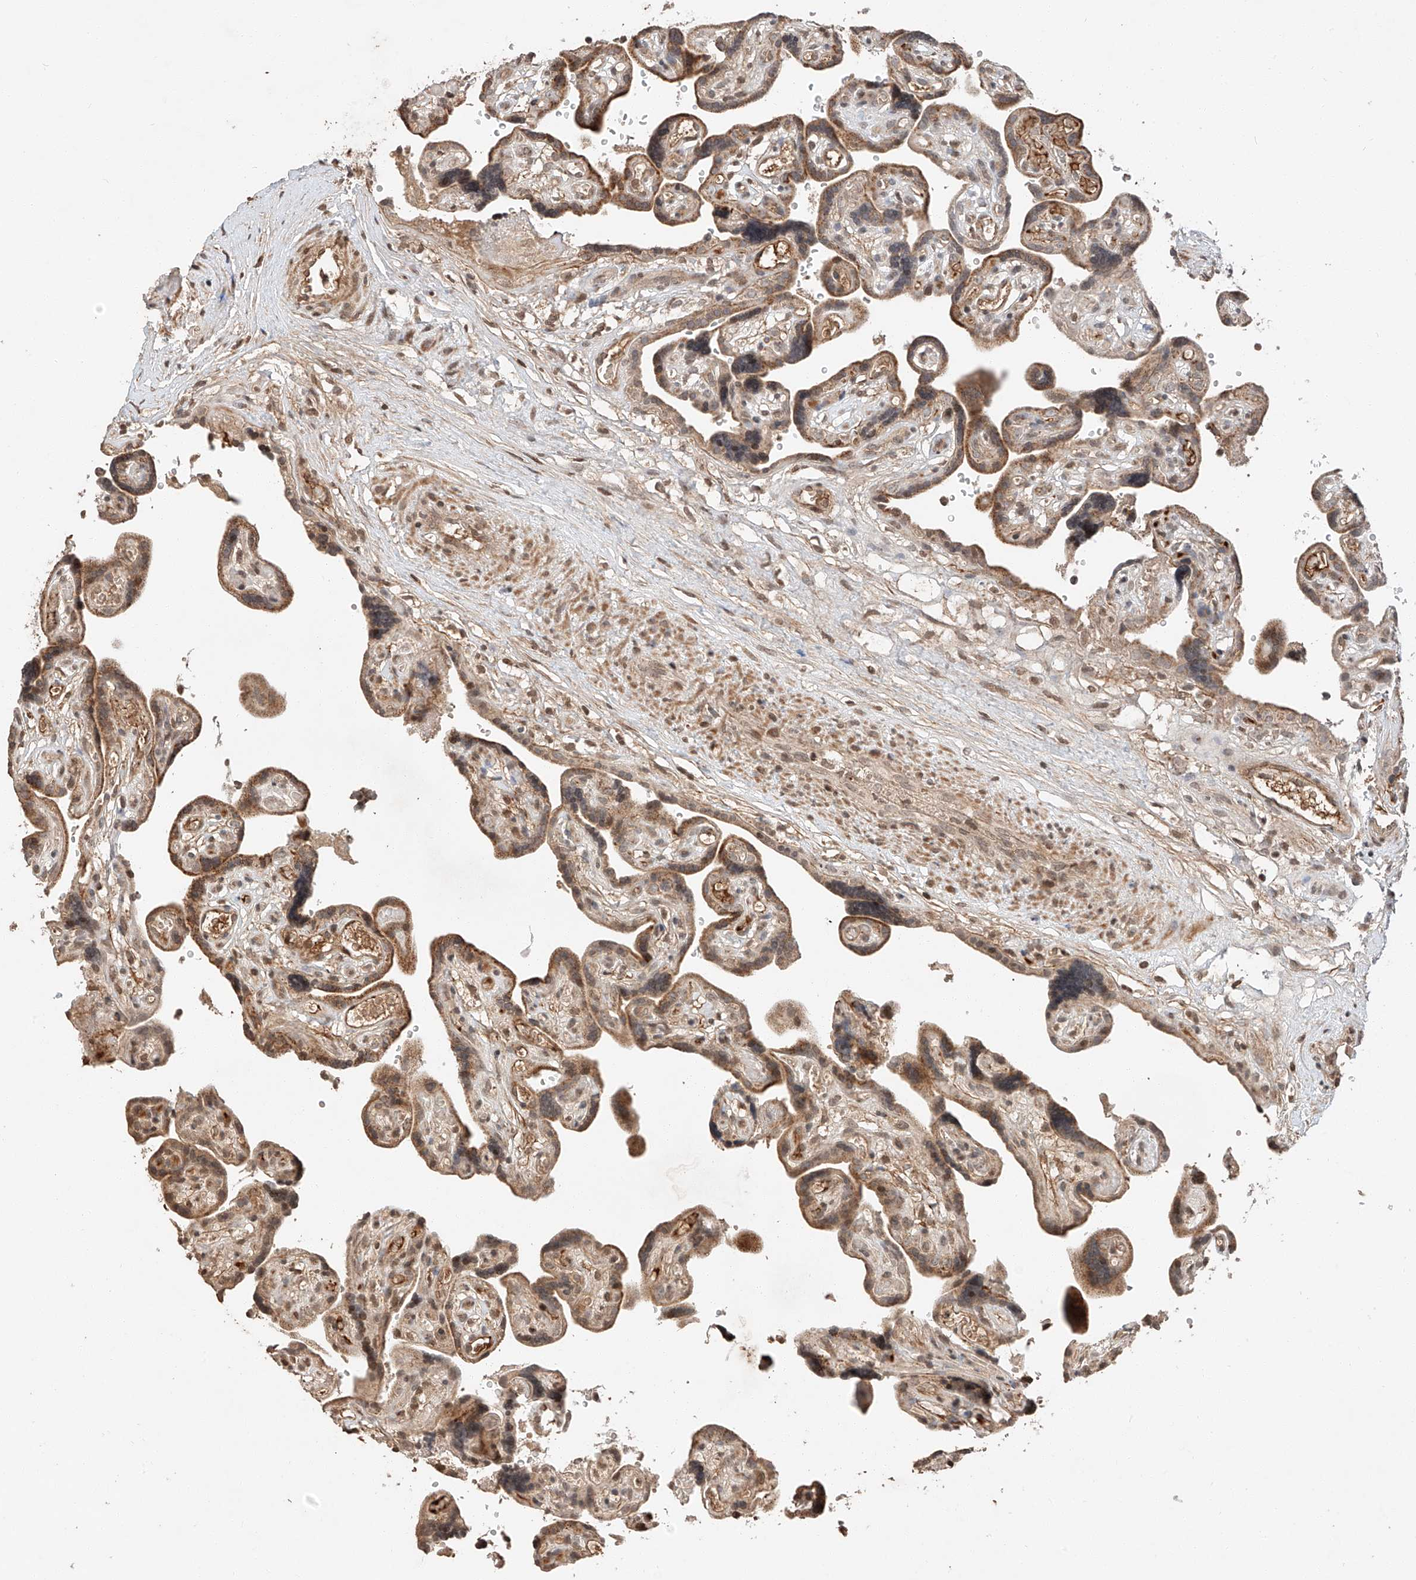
{"staining": {"intensity": "strong", "quantity": "25%-75%", "location": "cytoplasmic/membranous"}, "tissue": "placenta", "cell_type": "Decidual cells", "image_type": "normal", "snomed": [{"axis": "morphology", "description": "Normal tissue, NOS"}, {"axis": "topography", "description": "Placenta"}], "caption": "A brown stain labels strong cytoplasmic/membranous staining of a protein in decidual cells of benign human placenta.", "gene": "ARHGAP33", "patient": {"sex": "female", "age": 30}}